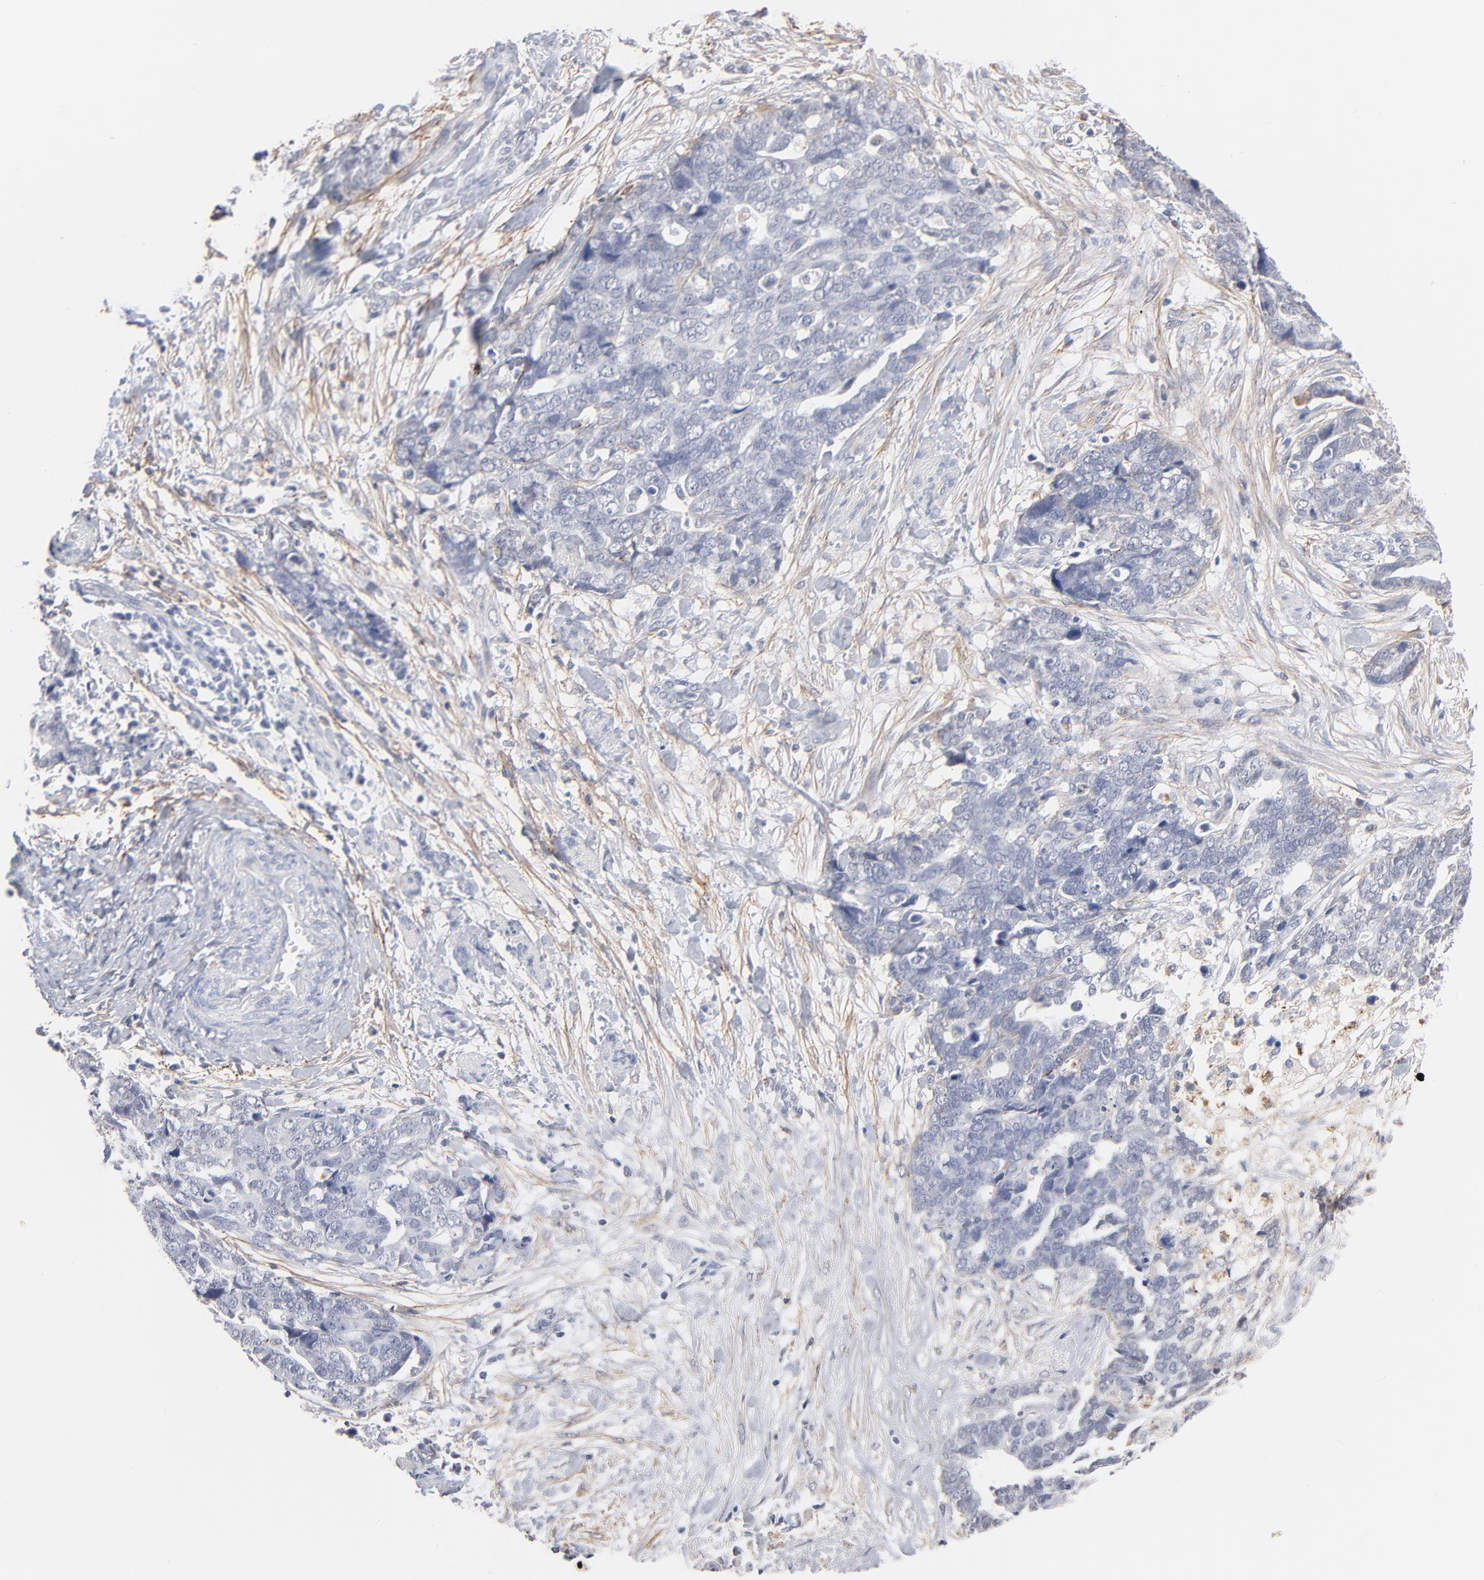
{"staining": {"intensity": "negative", "quantity": "none", "location": "none"}, "tissue": "ovarian cancer", "cell_type": "Tumor cells", "image_type": "cancer", "snomed": [{"axis": "morphology", "description": "Normal tissue, NOS"}, {"axis": "morphology", "description": "Cystadenocarcinoma, serous, NOS"}, {"axis": "topography", "description": "Fallopian tube"}, {"axis": "topography", "description": "Ovary"}], "caption": "This photomicrograph is of ovarian serous cystadenocarcinoma stained with immunohistochemistry to label a protein in brown with the nuclei are counter-stained blue. There is no expression in tumor cells.", "gene": "LTBP2", "patient": {"sex": "female", "age": 56}}